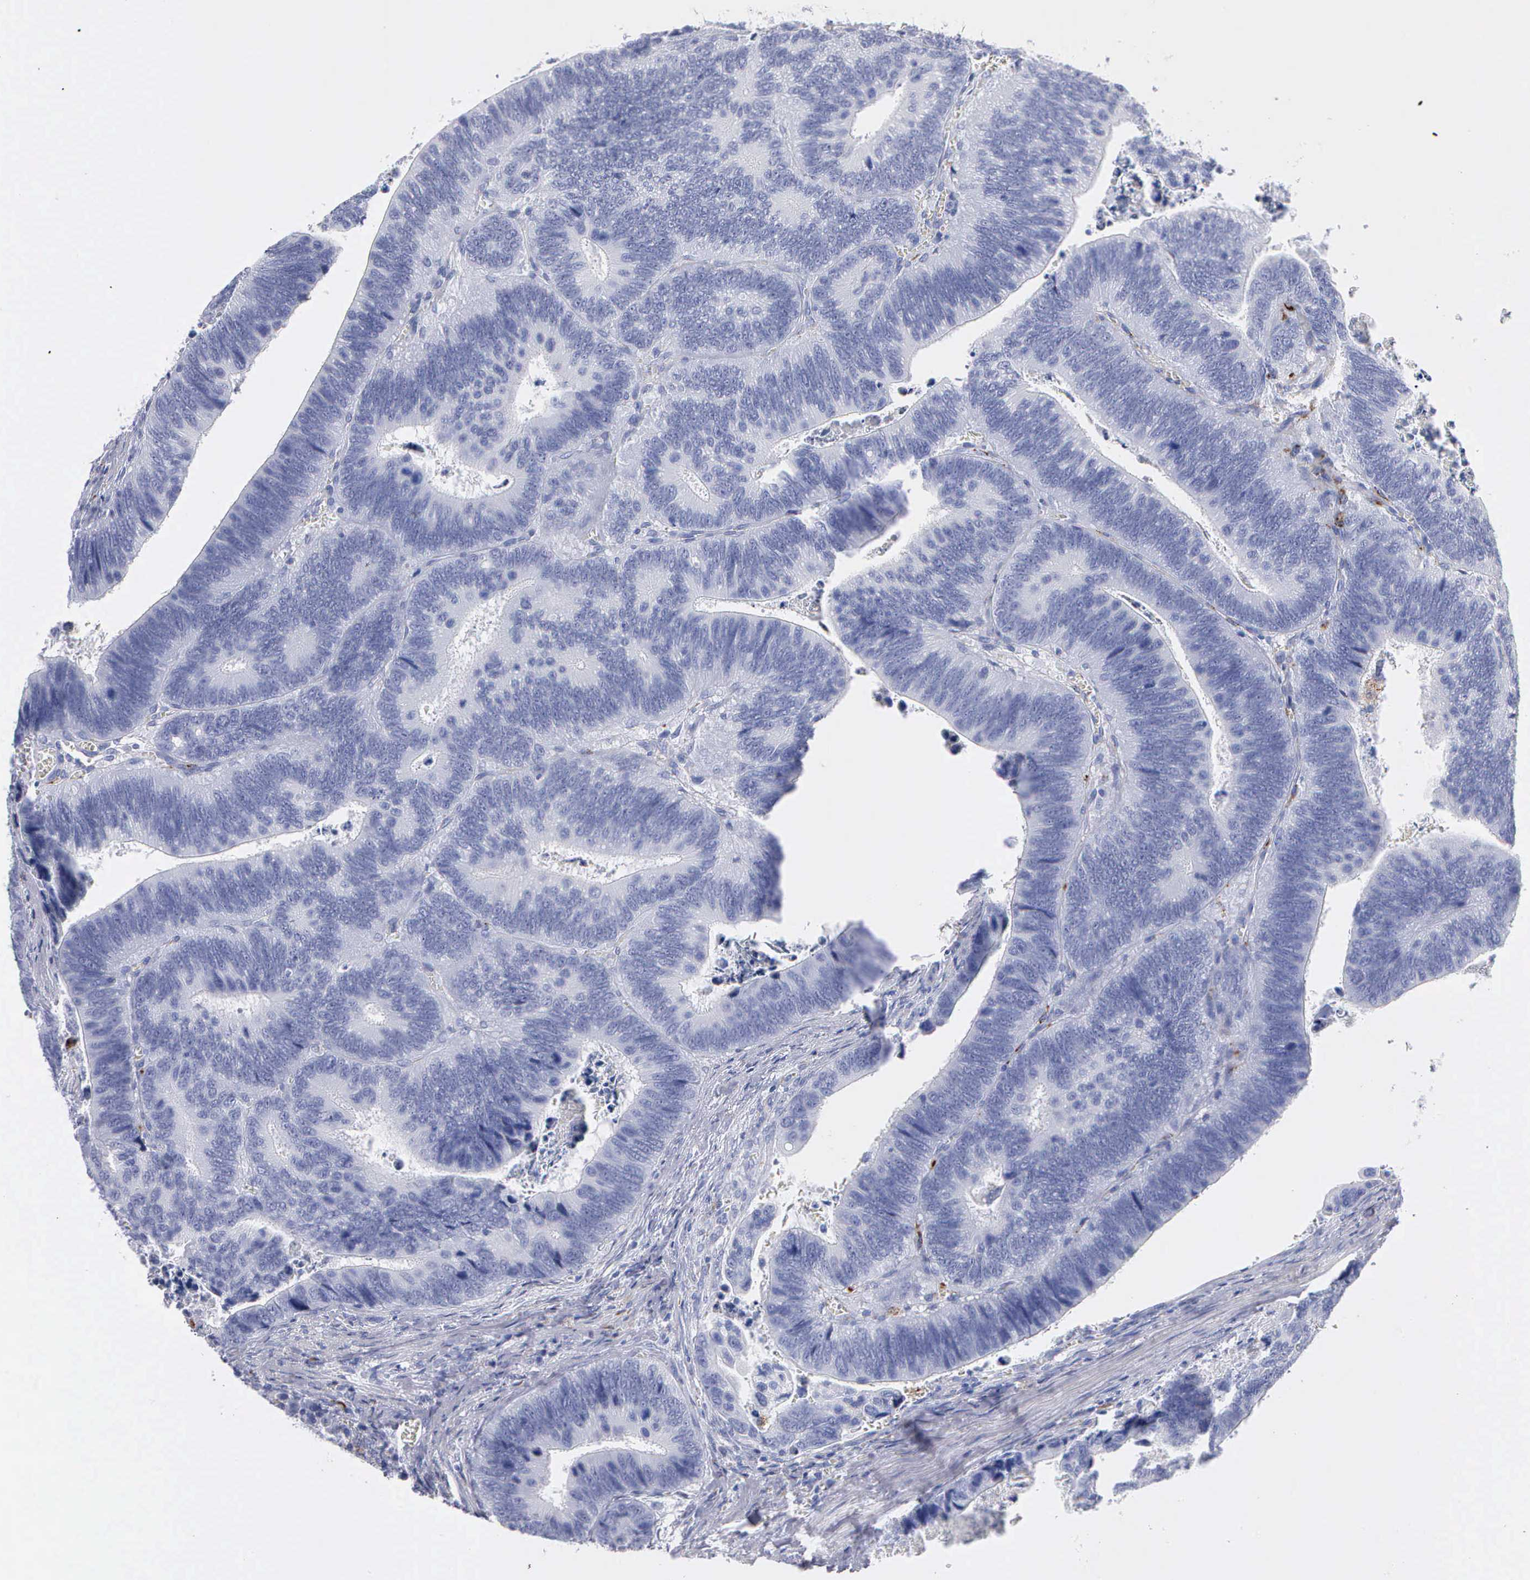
{"staining": {"intensity": "negative", "quantity": "none", "location": "none"}, "tissue": "colorectal cancer", "cell_type": "Tumor cells", "image_type": "cancer", "snomed": [{"axis": "morphology", "description": "Adenocarcinoma, NOS"}, {"axis": "topography", "description": "Colon"}], "caption": "Colorectal cancer was stained to show a protein in brown. There is no significant expression in tumor cells.", "gene": "CTSL", "patient": {"sex": "male", "age": 72}}